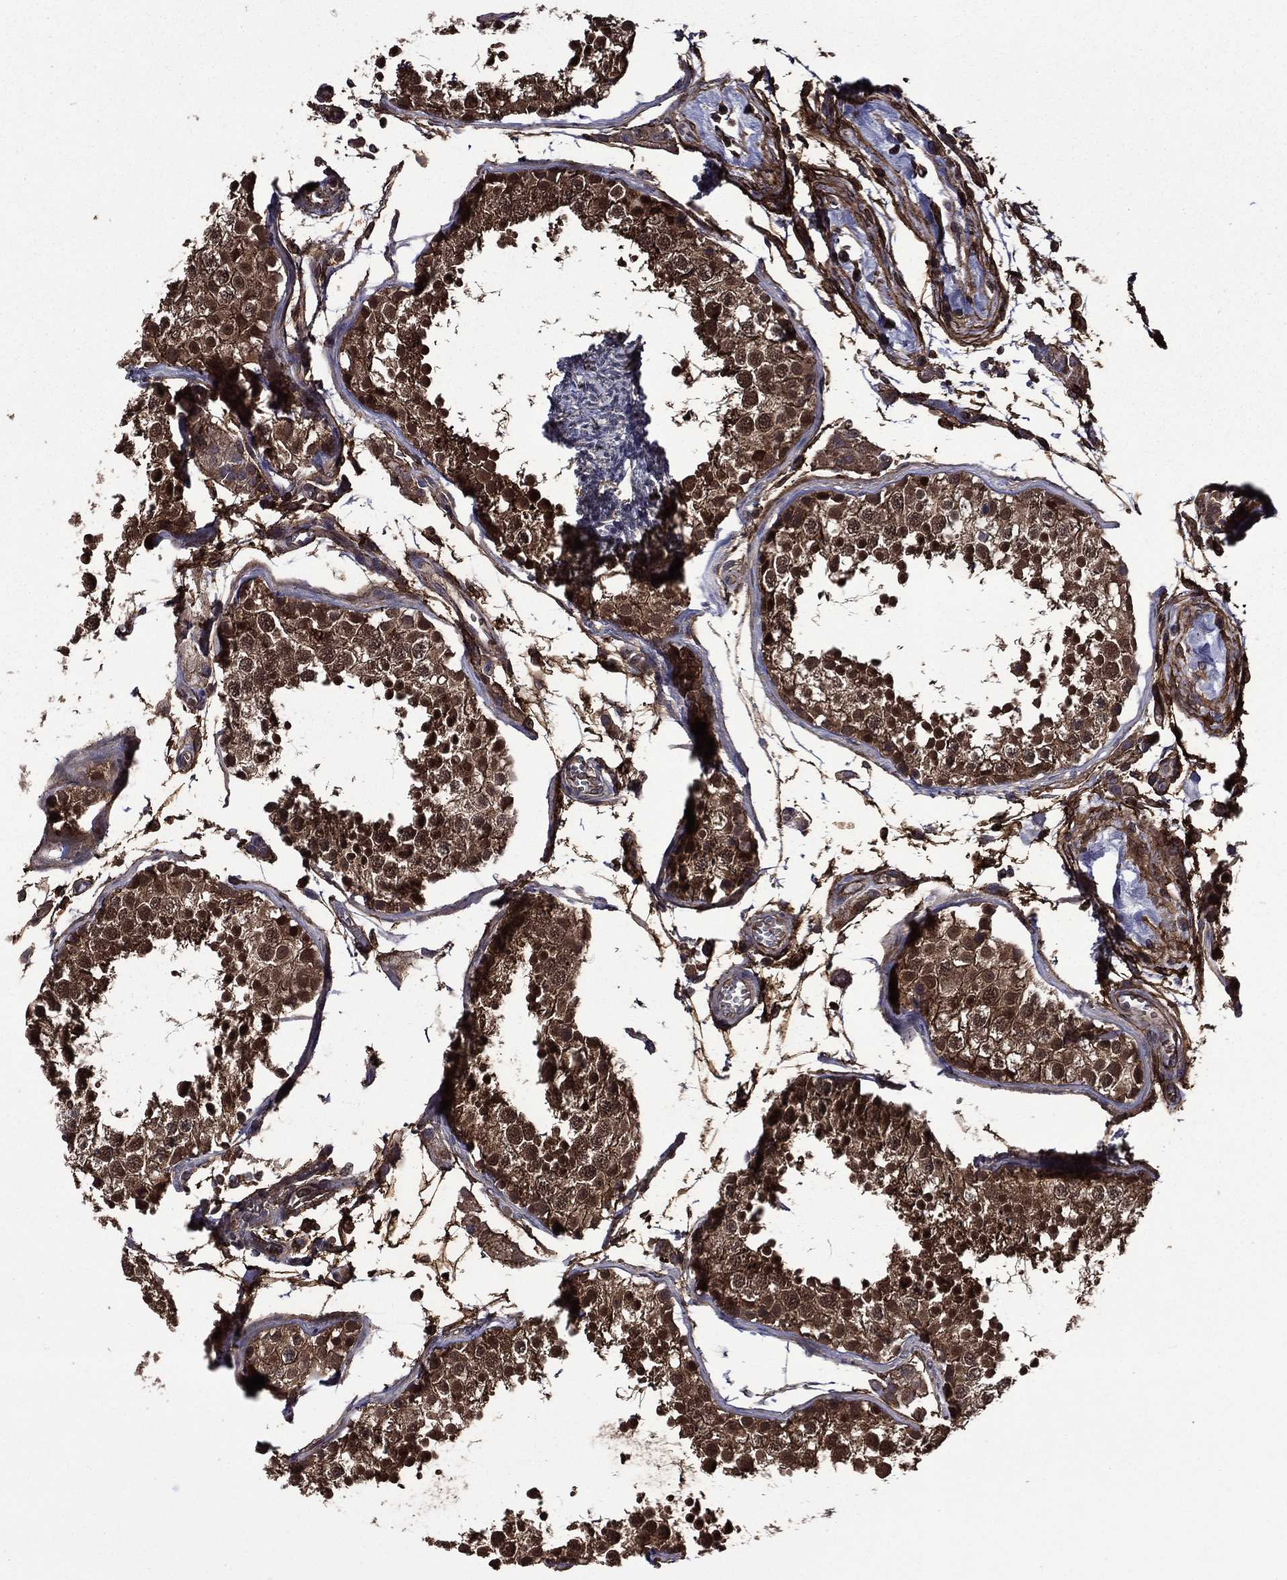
{"staining": {"intensity": "strong", "quantity": ">75%", "location": "cytoplasmic/membranous,nuclear"}, "tissue": "testis", "cell_type": "Cells in seminiferous ducts", "image_type": "normal", "snomed": [{"axis": "morphology", "description": "Normal tissue, NOS"}, {"axis": "topography", "description": "Testis"}], "caption": "Approximately >75% of cells in seminiferous ducts in benign human testis display strong cytoplasmic/membranous,nuclear protein staining as visualized by brown immunohistochemical staining.", "gene": "PLPP3", "patient": {"sex": "male", "age": 29}}